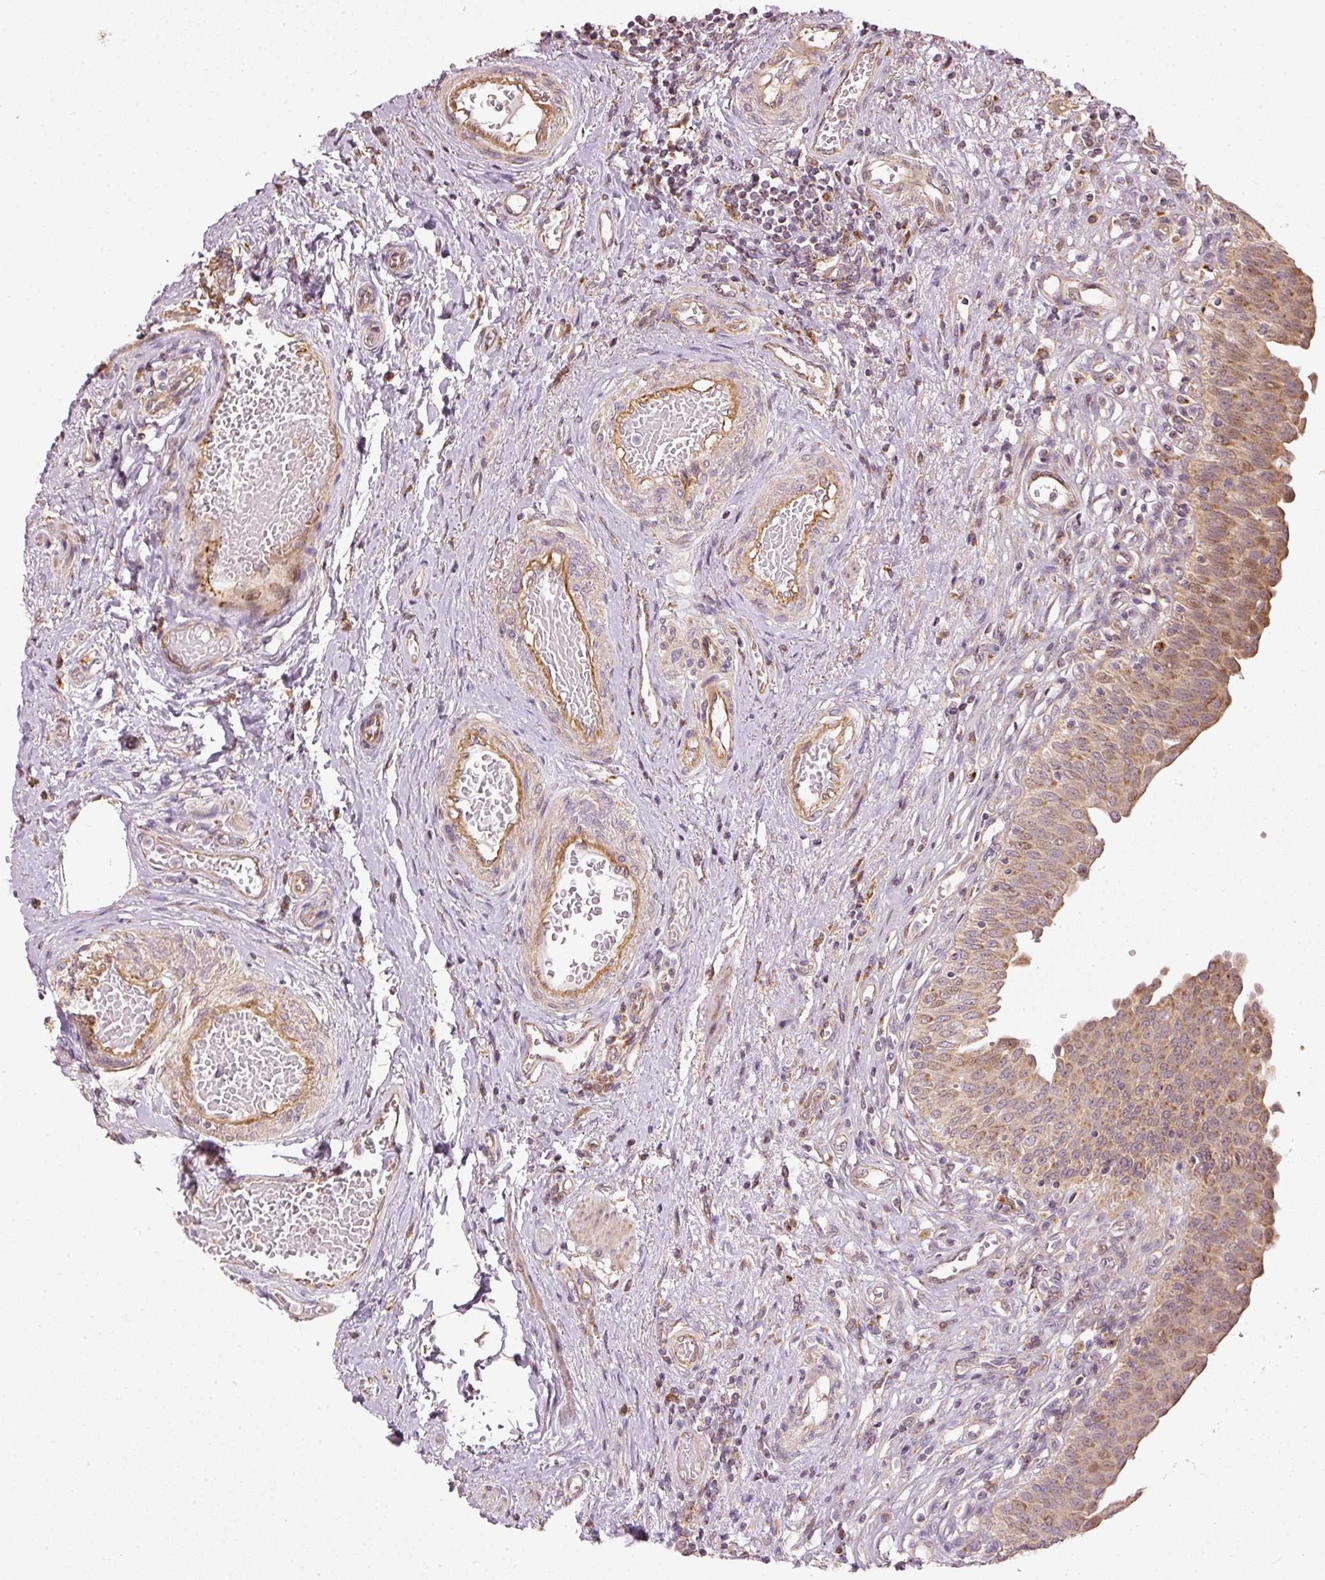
{"staining": {"intensity": "moderate", "quantity": ">75%", "location": "cytoplasmic/membranous"}, "tissue": "urinary bladder", "cell_type": "Urothelial cells", "image_type": "normal", "snomed": [{"axis": "morphology", "description": "Normal tissue, NOS"}, {"axis": "topography", "description": "Urinary bladder"}], "caption": "Moderate cytoplasmic/membranous staining is identified in about >75% of urothelial cells in unremarkable urinary bladder. Nuclei are stained in blue.", "gene": "MTHFD1L", "patient": {"sex": "male", "age": 71}}